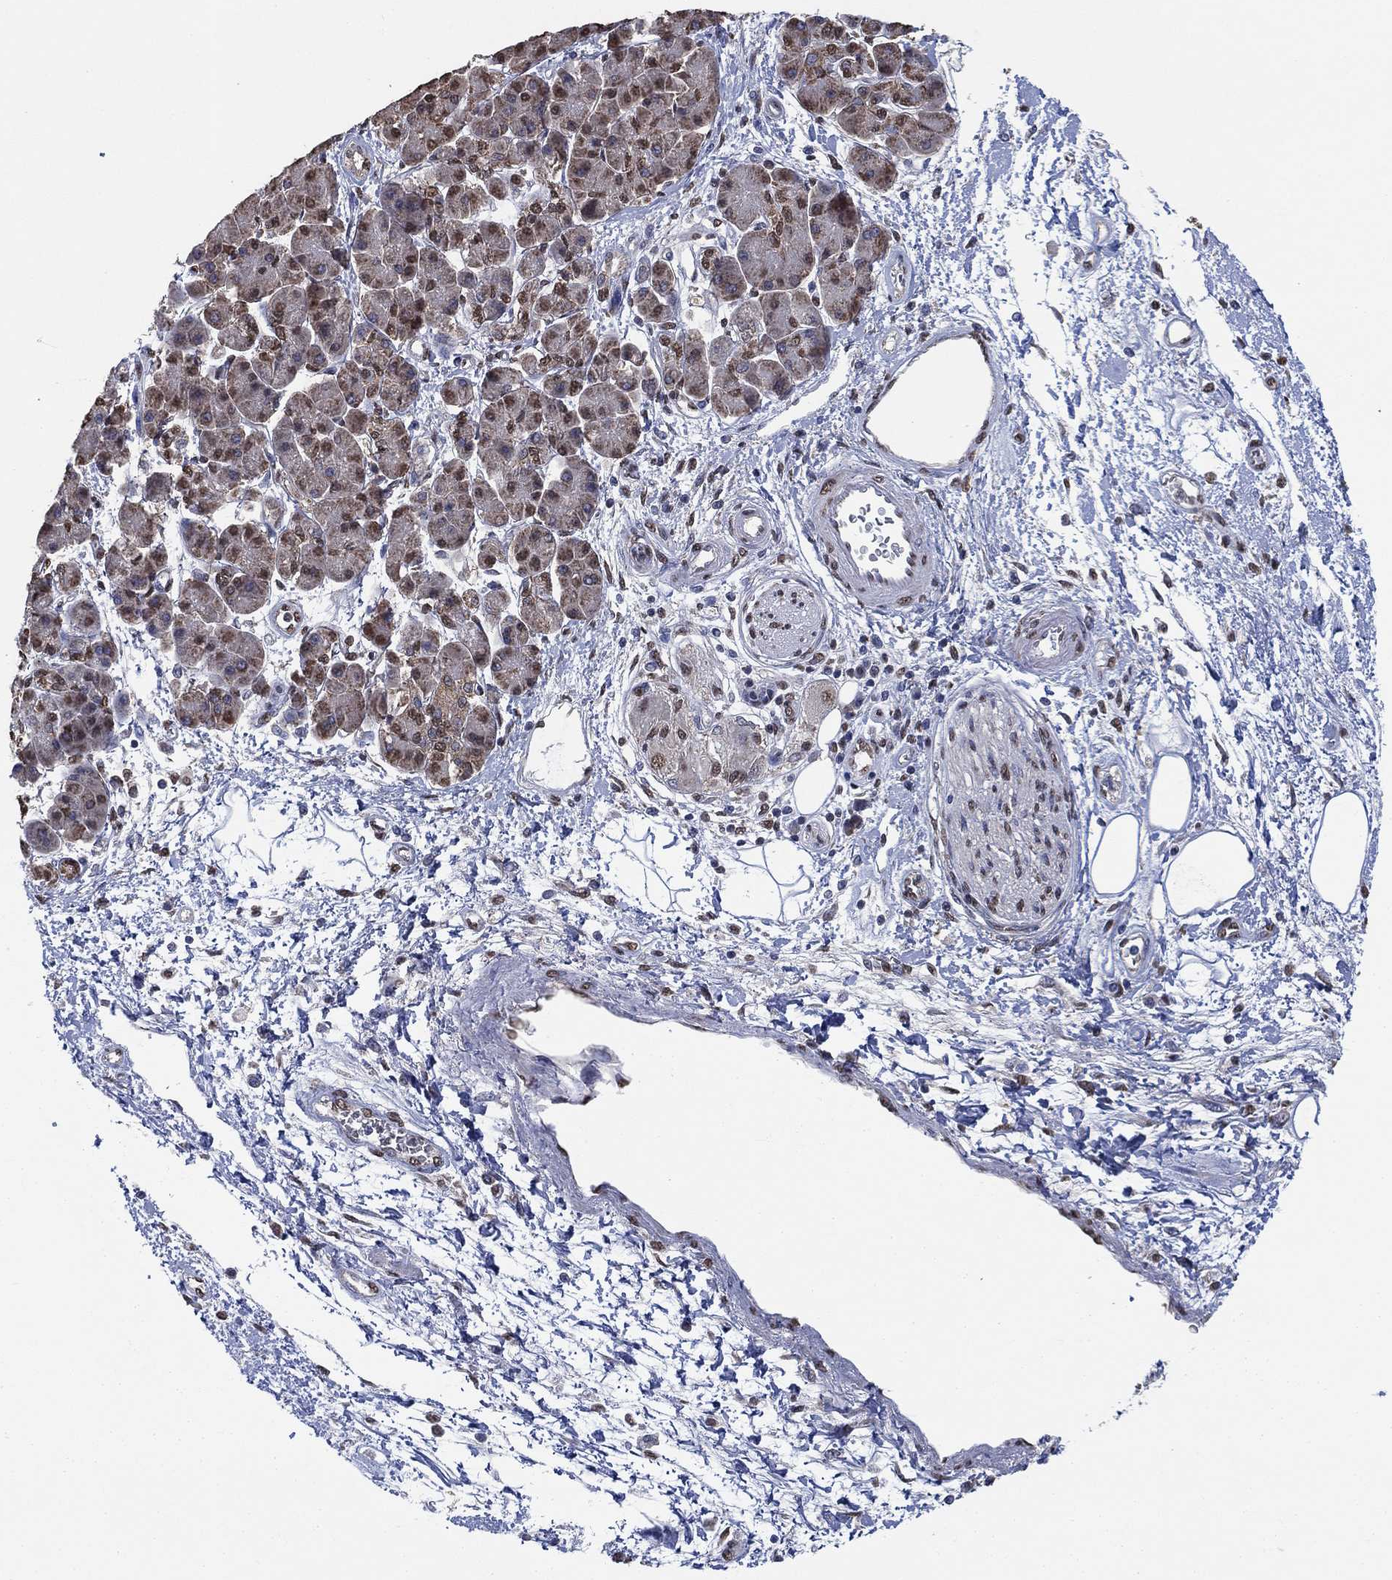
{"staining": {"intensity": "moderate", "quantity": "25%-75%", "location": "nuclear"}, "tissue": "pancreatic cancer", "cell_type": "Tumor cells", "image_type": "cancer", "snomed": [{"axis": "morphology", "description": "Adenocarcinoma, NOS"}, {"axis": "topography", "description": "Pancreas"}], "caption": "DAB (3,3'-diaminobenzidine) immunohistochemical staining of human pancreatic adenocarcinoma shows moderate nuclear protein expression in about 25%-75% of tumor cells.", "gene": "ALDH7A1", "patient": {"sex": "female", "age": 73}}